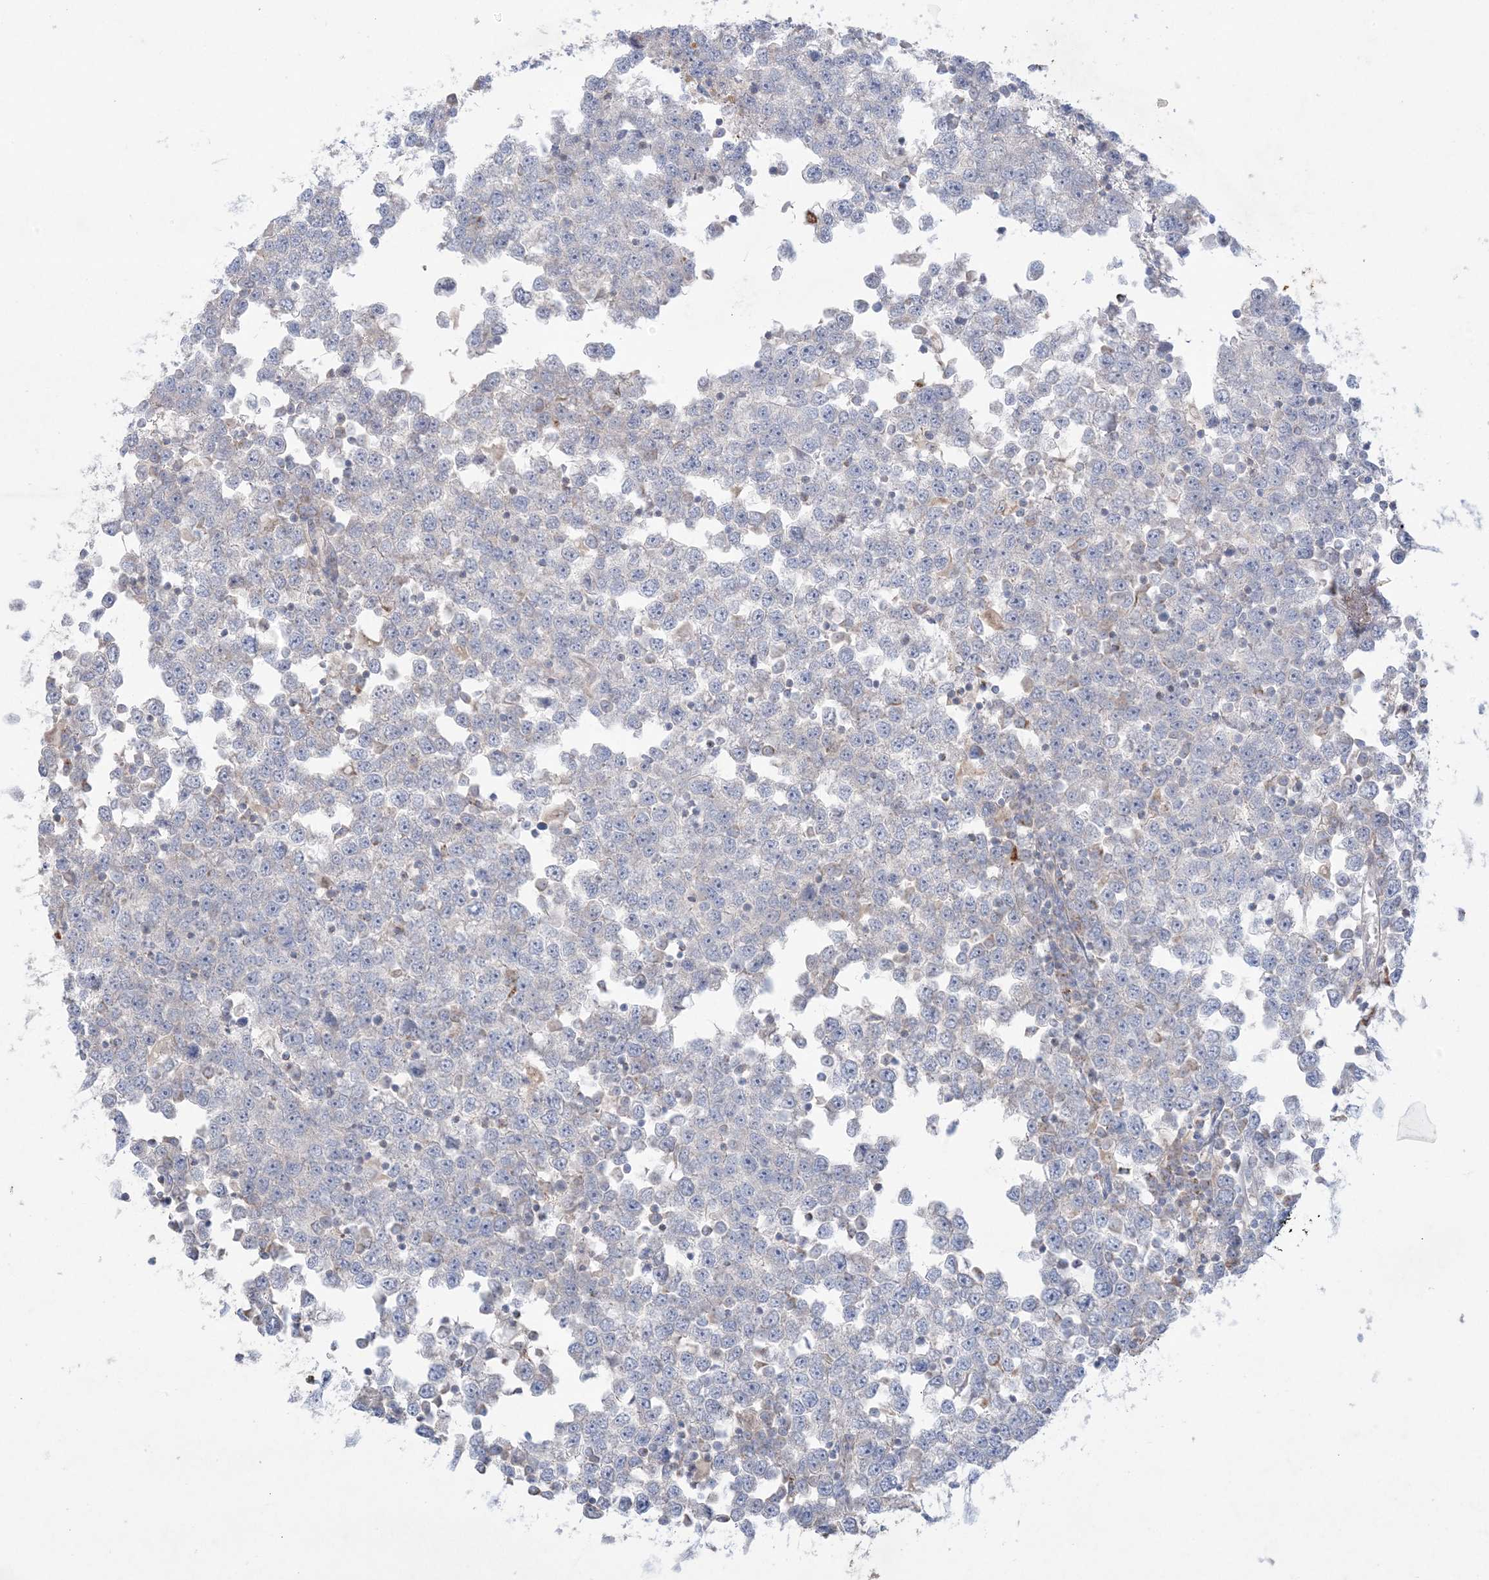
{"staining": {"intensity": "negative", "quantity": "none", "location": "none"}, "tissue": "testis cancer", "cell_type": "Tumor cells", "image_type": "cancer", "snomed": [{"axis": "morphology", "description": "Seminoma, NOS"}, {"axis": "topography", "description": "Testis"}], "caption": "Immunohistochemical staining of testis cancer (seminoma) reveals no significant expression in tumor cells.", "gene": "KCTD6", "patient": {"sex": "male", "age": 65}}